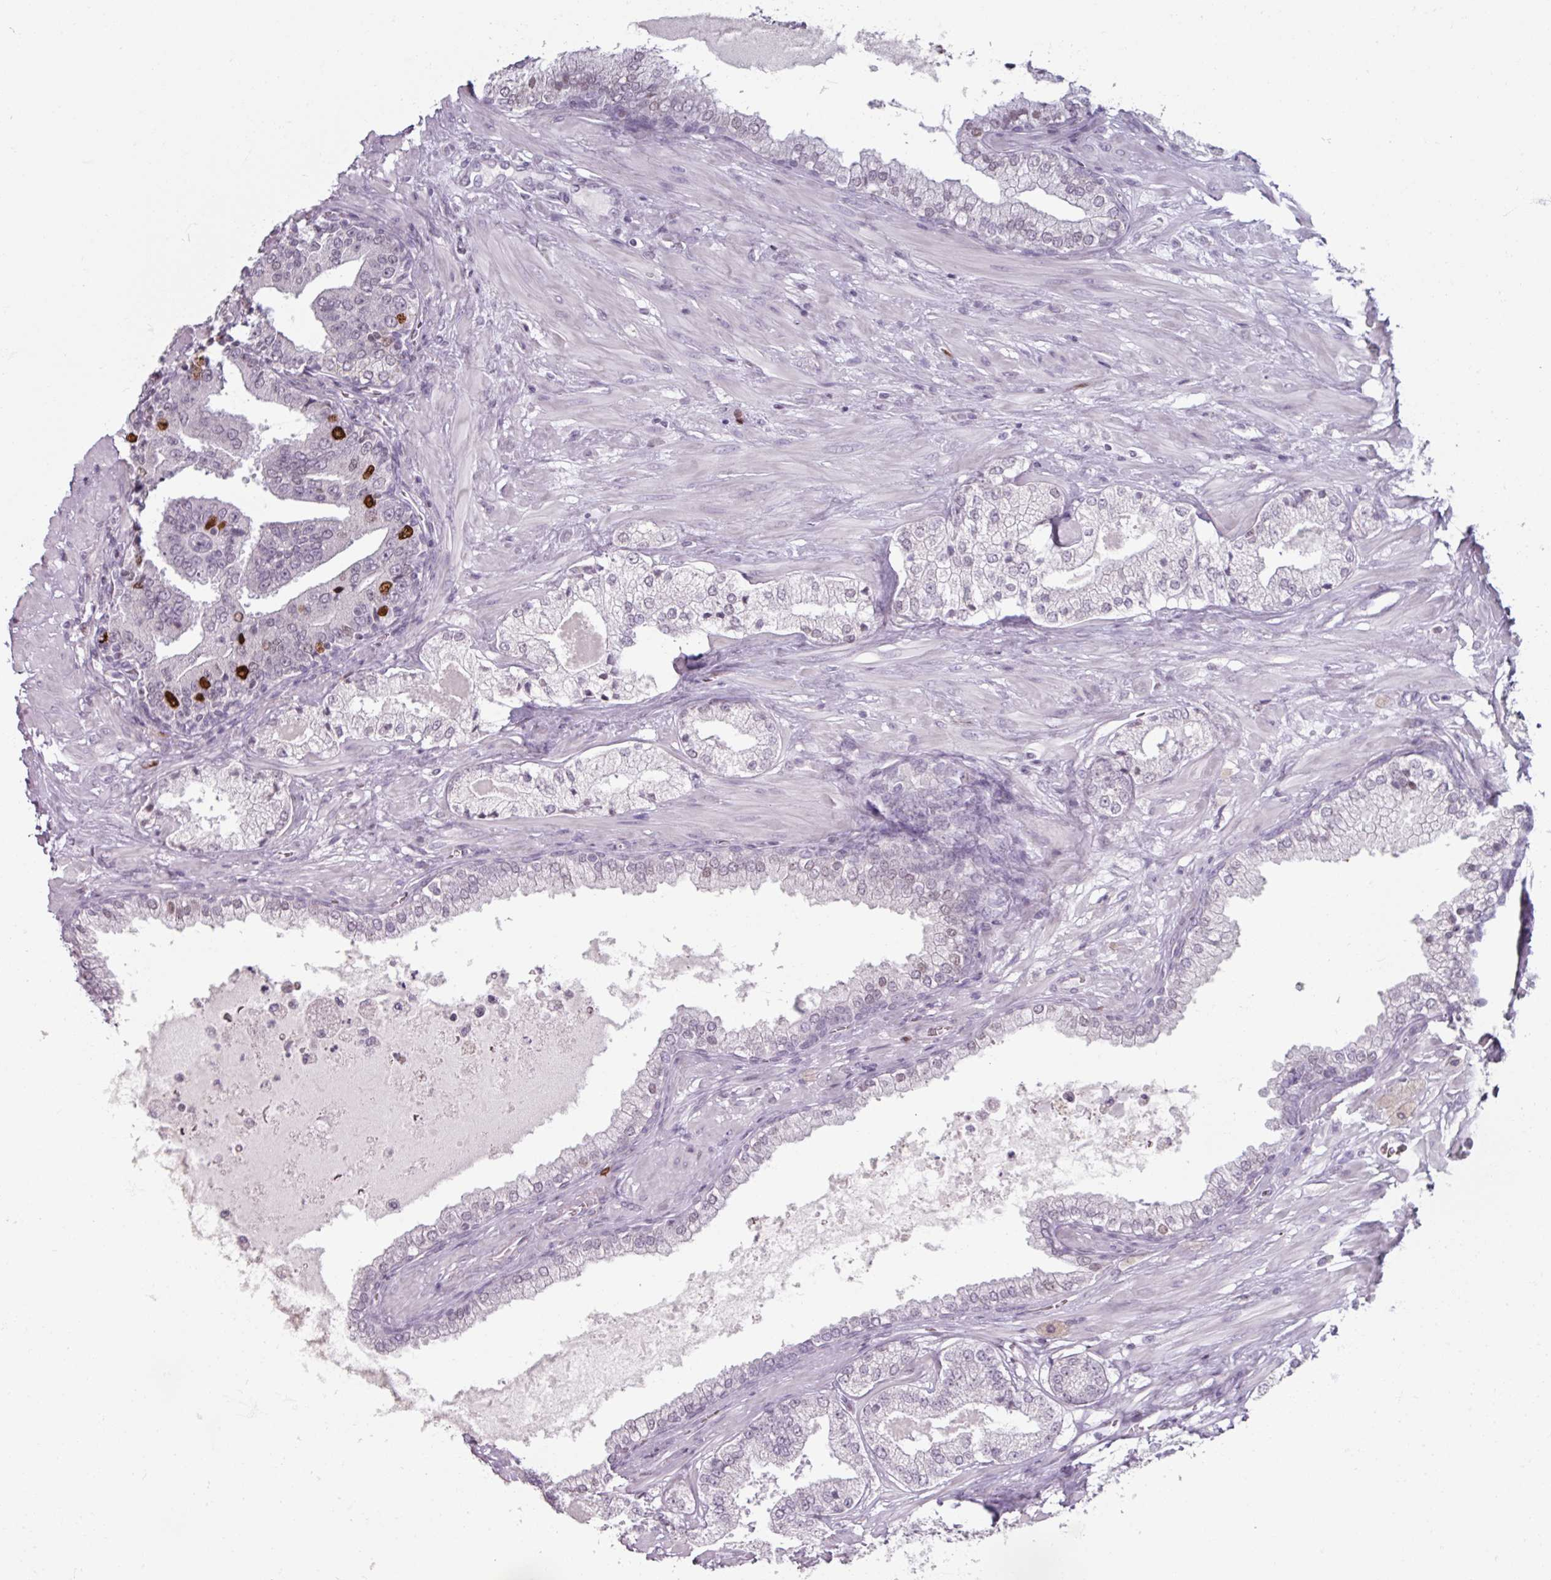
{"staining": {"intensity": "strong", "quantity": "<25%", "location": "nuclear"}, "tissue": "prostate cancer", "cell_type": "Tumor cells", "image_type": "cancer", "snomed": [{"axis": "morphology", "description": "Adenocarcinoma, High grade"}, {"axis": "topography", "description": "Prostate"}], "caption": "The image demonstrates immunohistochemical staining of prostate cancer (adenocarcinoma (high-grade)). There is strong nuclear staining is appreciated in about <25% of tumor cells.", "gene": "ATAD2", "patient": {"sex": "male", "age": 55}}